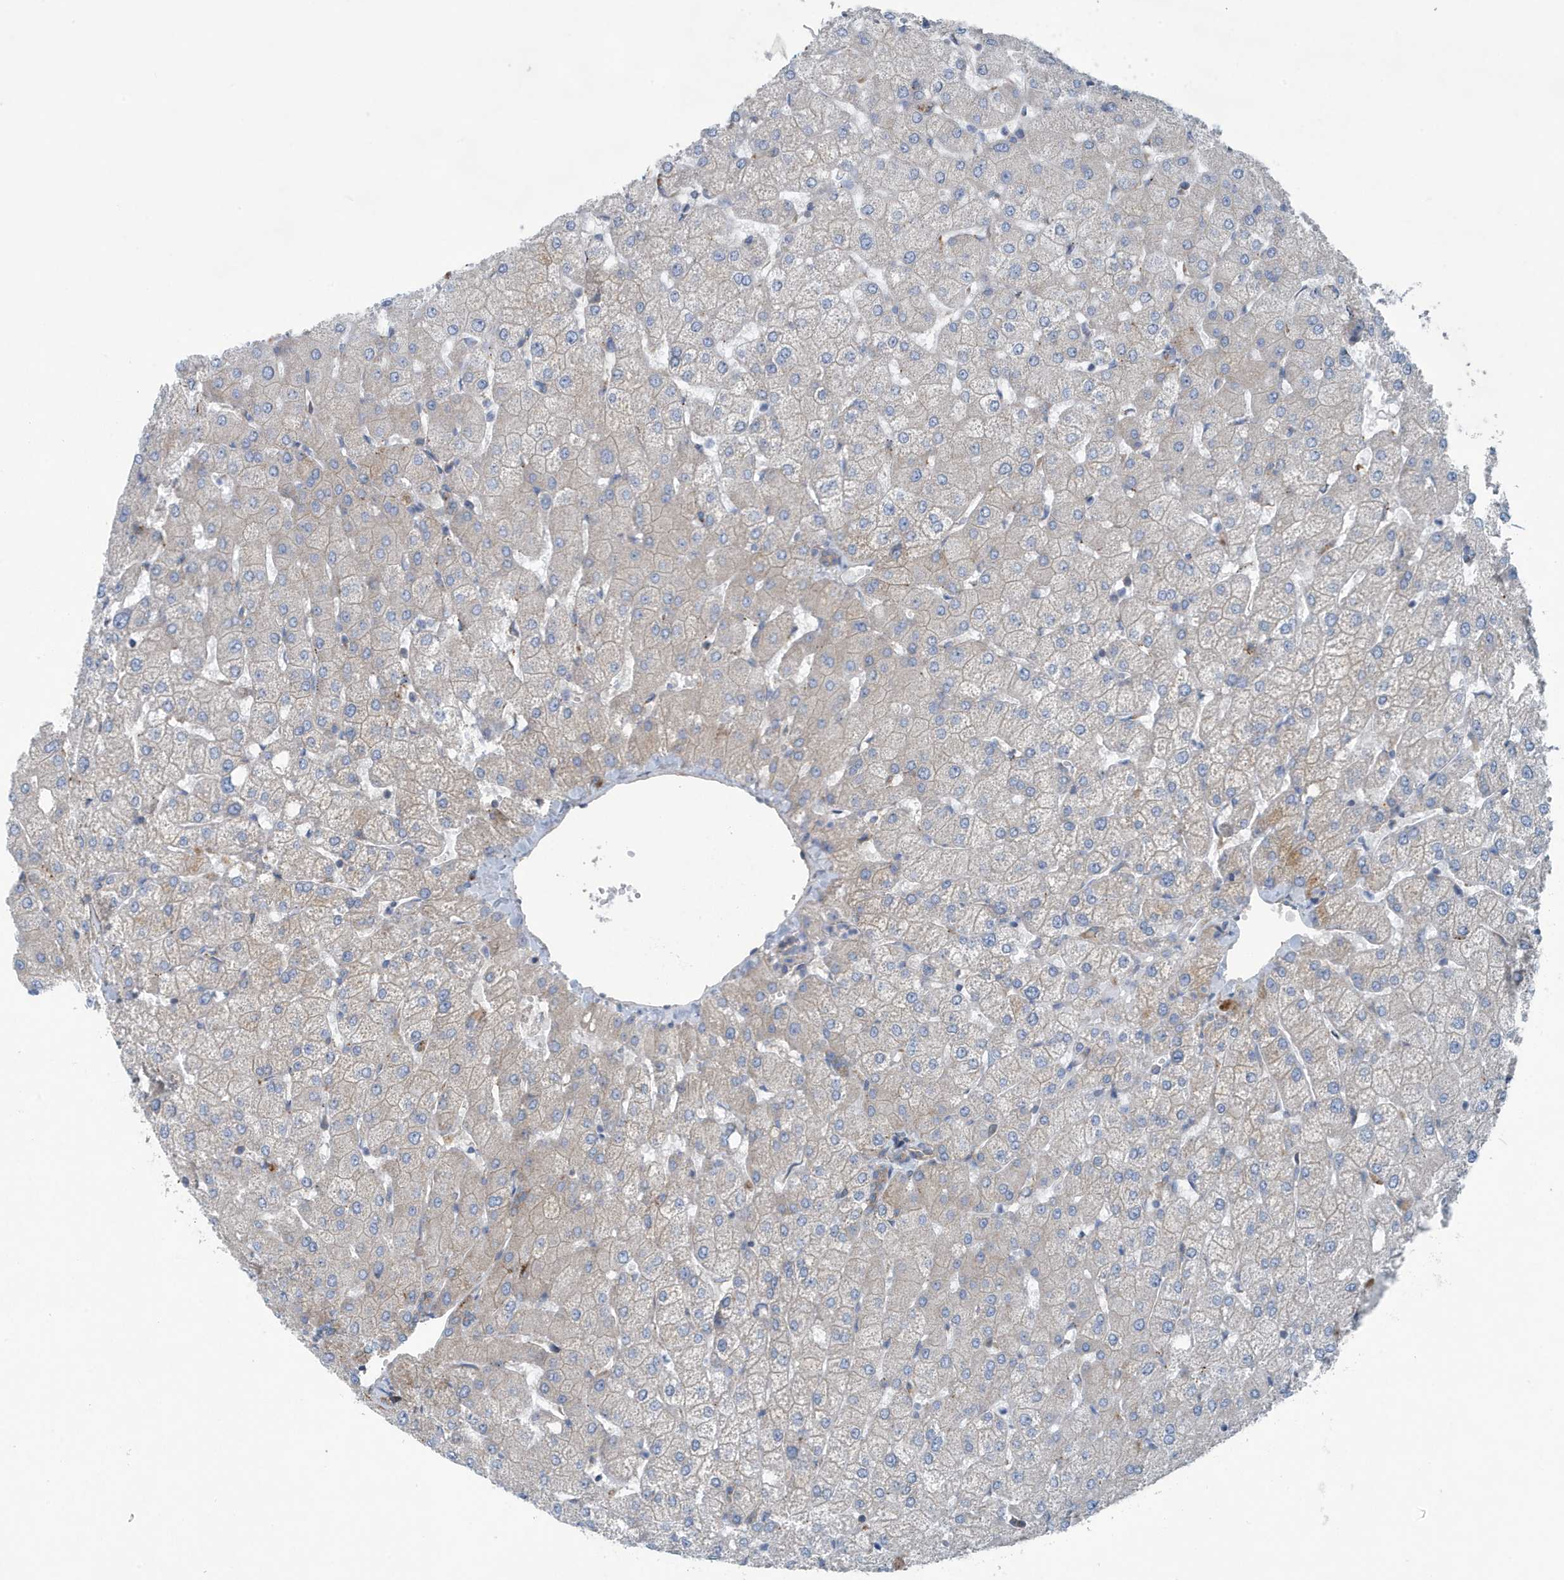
{"staining": {"intensity": "weak", "quantity": "25%-75%", "location": "cytoplasmic/membranous"}, "tissue": "liver", "cell_type": "Cholangiocytes", "image_type": "normal", "snomed": [{"axis": "morphology", "description": "Normal tissue, NOS"}, {"axis": "topography", "description": "Liver"}], "caption": "Immunohistochemical staining of unremarkable liver reveals 25%-75% levels of weak cytoplasmic/membranous protein expression in approximately 25%-75% of cholangiocytes. (brown staining indicates protein expression, while blue staining denotes nuclei).", "gene": "PPM1M", "patient": {"sex": "female", "age": 54}}